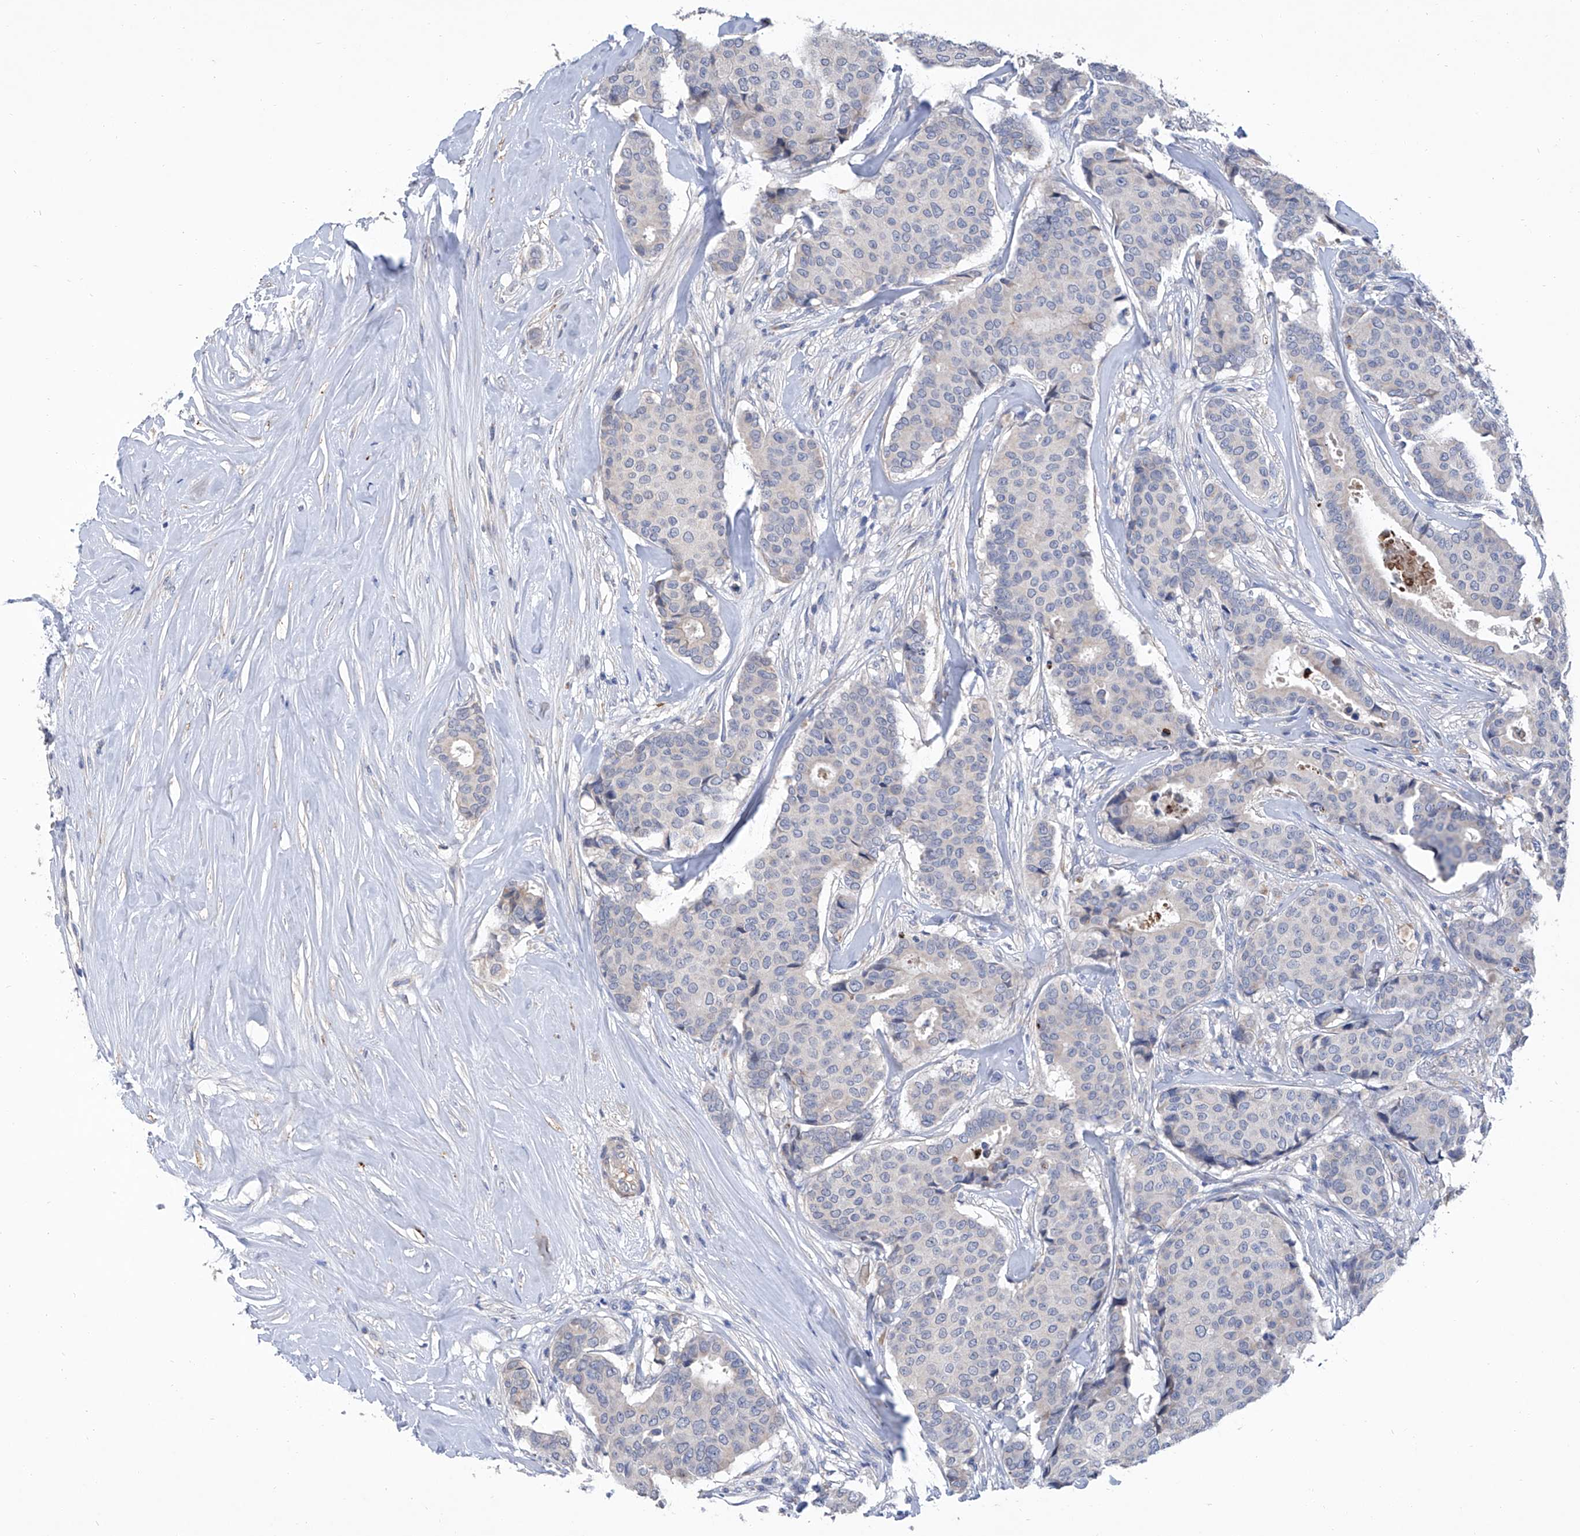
{"staining": {"intensity": "negative", "quantity": "none", "location": "none"}, "tissue": "breast cancer", "cell_type": "Tumor cells", "image_type": "cancer", "snomed": [{"axis": "morphology", "description": "Duct carcinoma"}, {"axis": "topography", "description": "Breast"}], "caption": "A high-resolution histopathology image shows immunohistochemistry (IHC) staining of infiltrating ductal carcinoma (breast), which exhibits no significant positivity in tumor cells. The staining was performed using DAB to visualize the protein expression in brown, while the nuclei were stained in blue with hematoxylin (Magnification: 20x).", "gene": "GPT", "patient": {"sex": "female", "age": 75}}